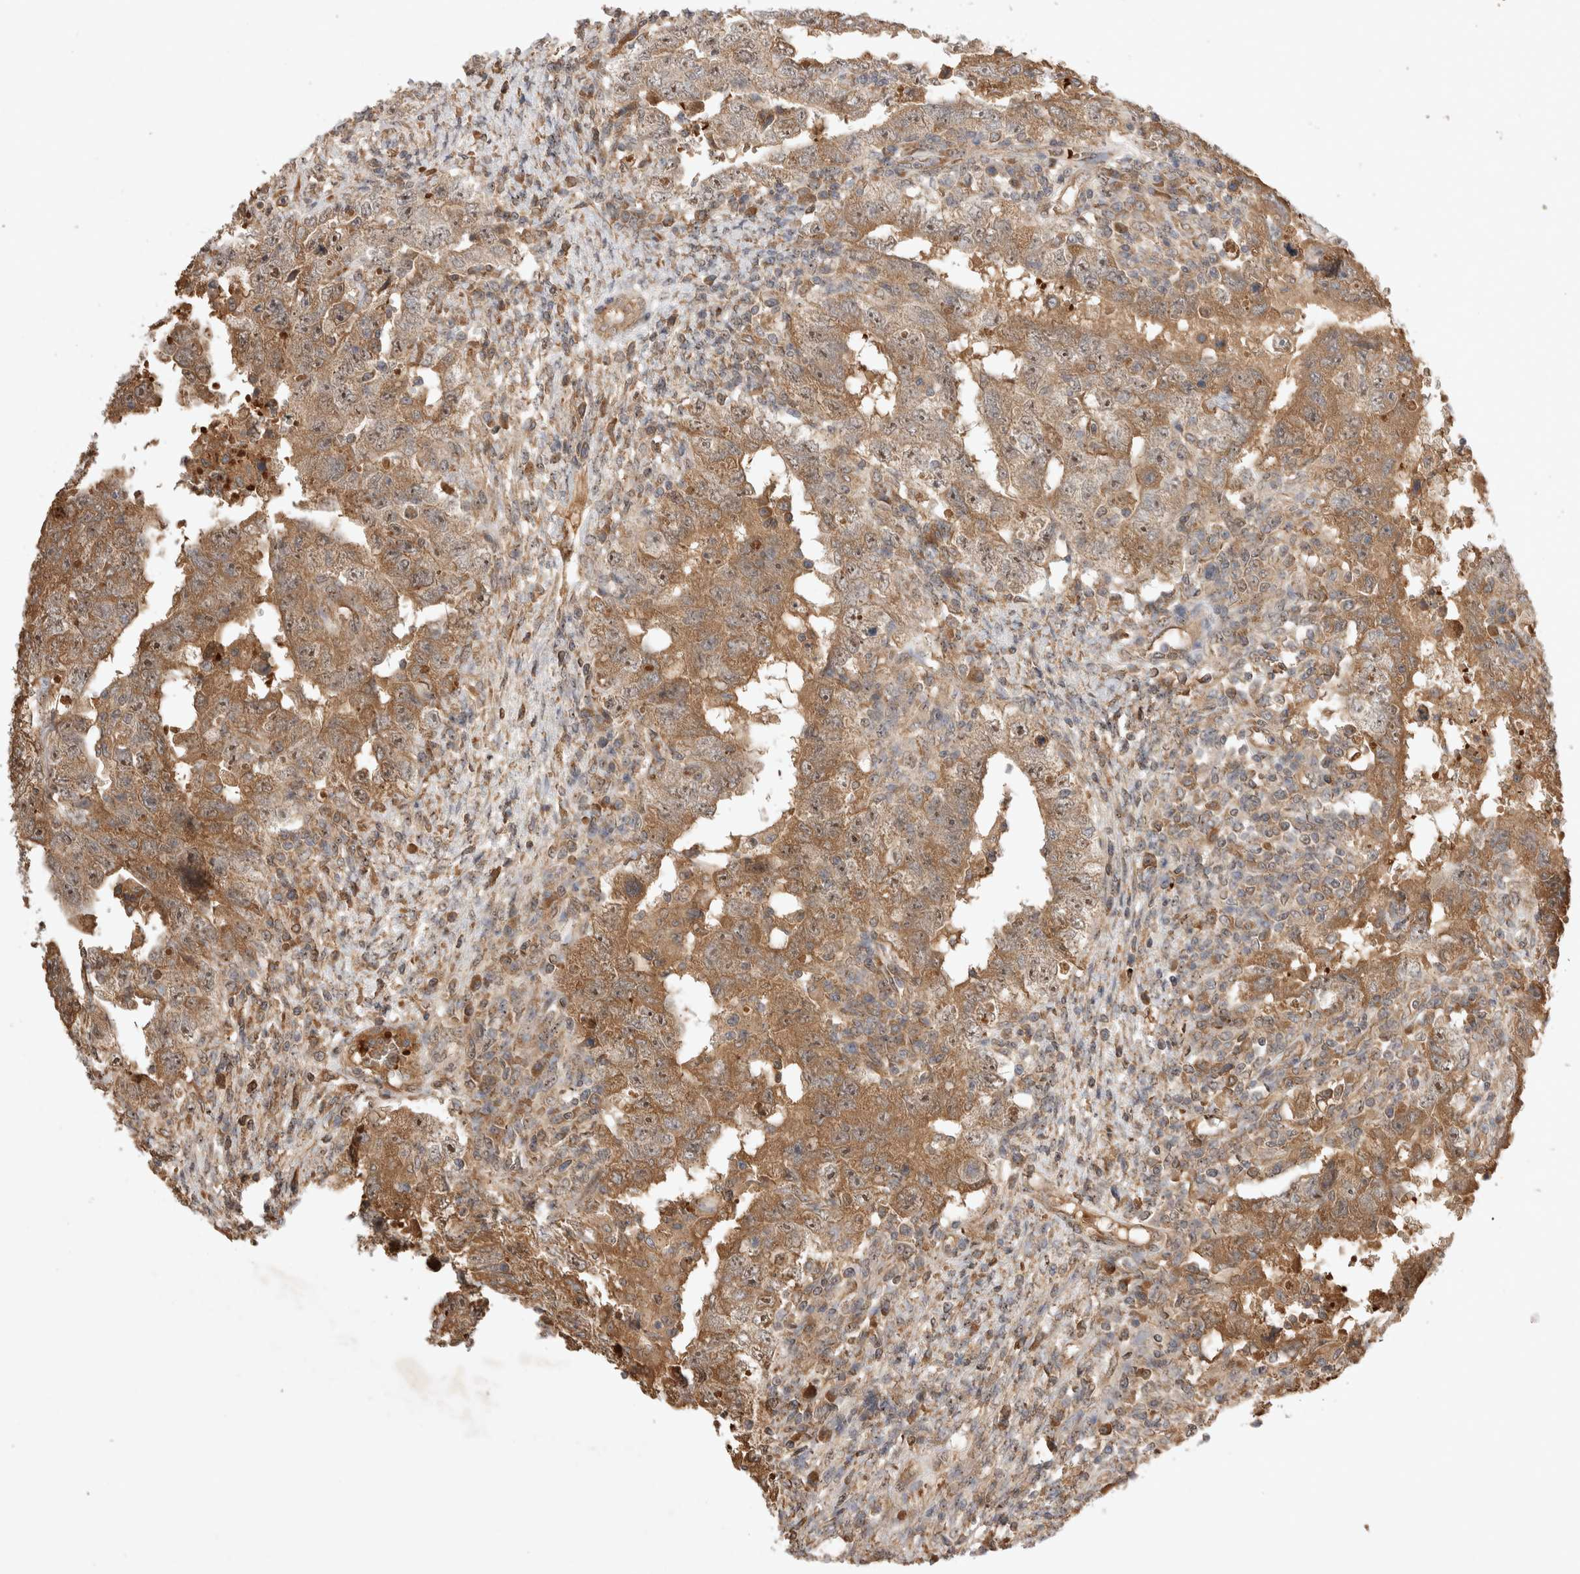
{"staining": {"intensity": "moderate", "quantity": ">75%", "location": "cytoplasmic/membranous"}, "tissue": "testis cancer", "cell_type": "Tumor cells", "image_type": "cancer", "snomed": [{"axis": "morphology", "description": "Carcinoma, Embryonal, NOS"}, {"axis": "topography", "description": "Testis"}], "caption": "This is a micrograph of immunohistochemistry (IHC) staining of testis embryonal carcinoma, which shows moderate staining in the cytoplasmic/membranous of tumor cells.", "gene": "FAM221A", "patient": {"sex": "male", "age": 26}}